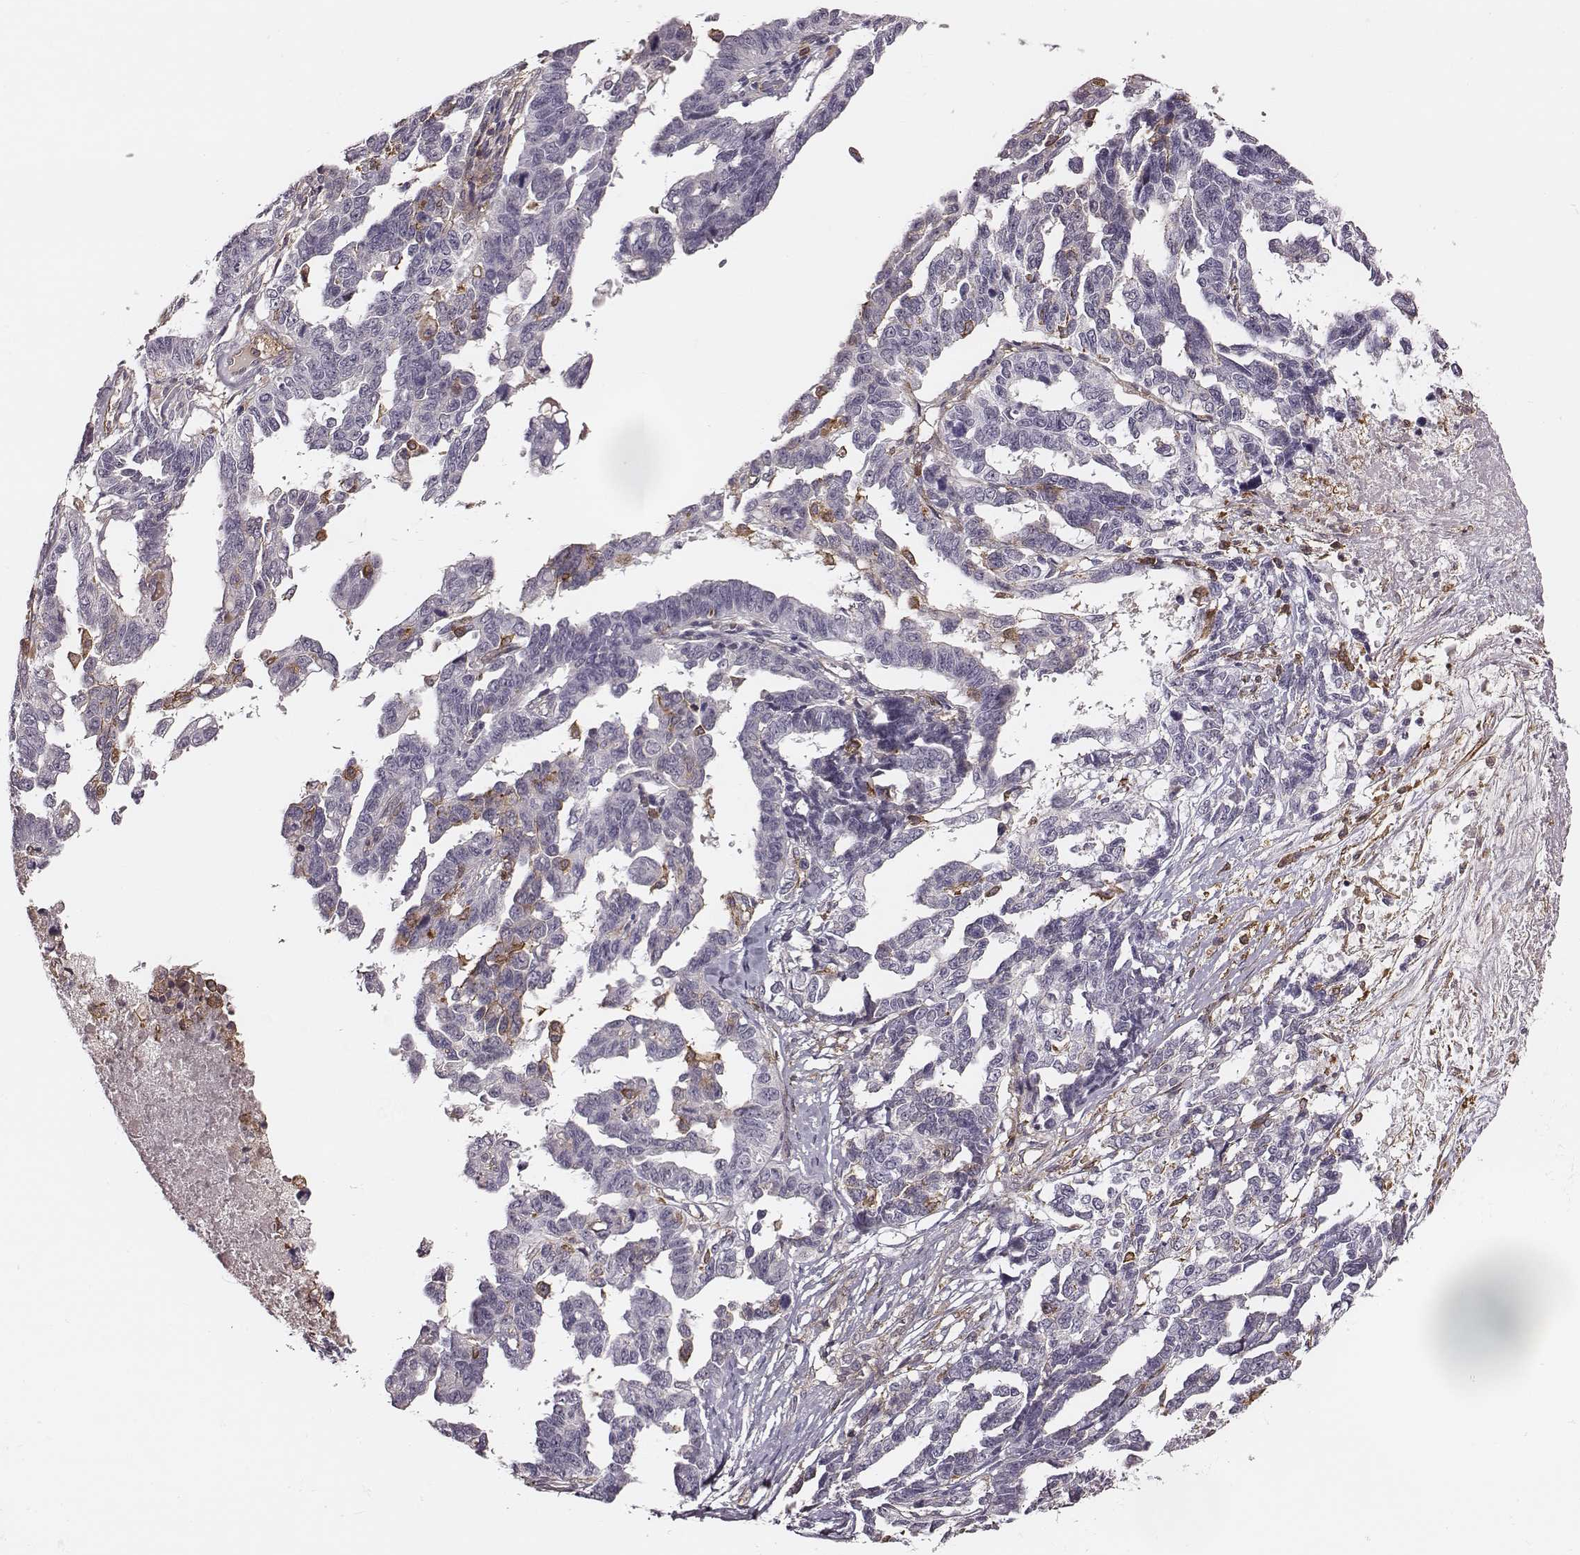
{"staining": {"intensity": "negative", "quantity": "none", "location": "none"}, "tissue": "ovarian cancer", "cell_type": "Tumor cells", "image_type": "cancer", "snomed": [{"axis": "morphology", "description": "Cystadenocarcinoma, serous, NOS"}, {"axis": "topography", "description": "Ovary"}], "caption": "Tumor cells show no significant staining in ovarian serous cystadenocarcinoma.", "gene": "ZYX", "patient": {"sex": "female", "age": 69}}